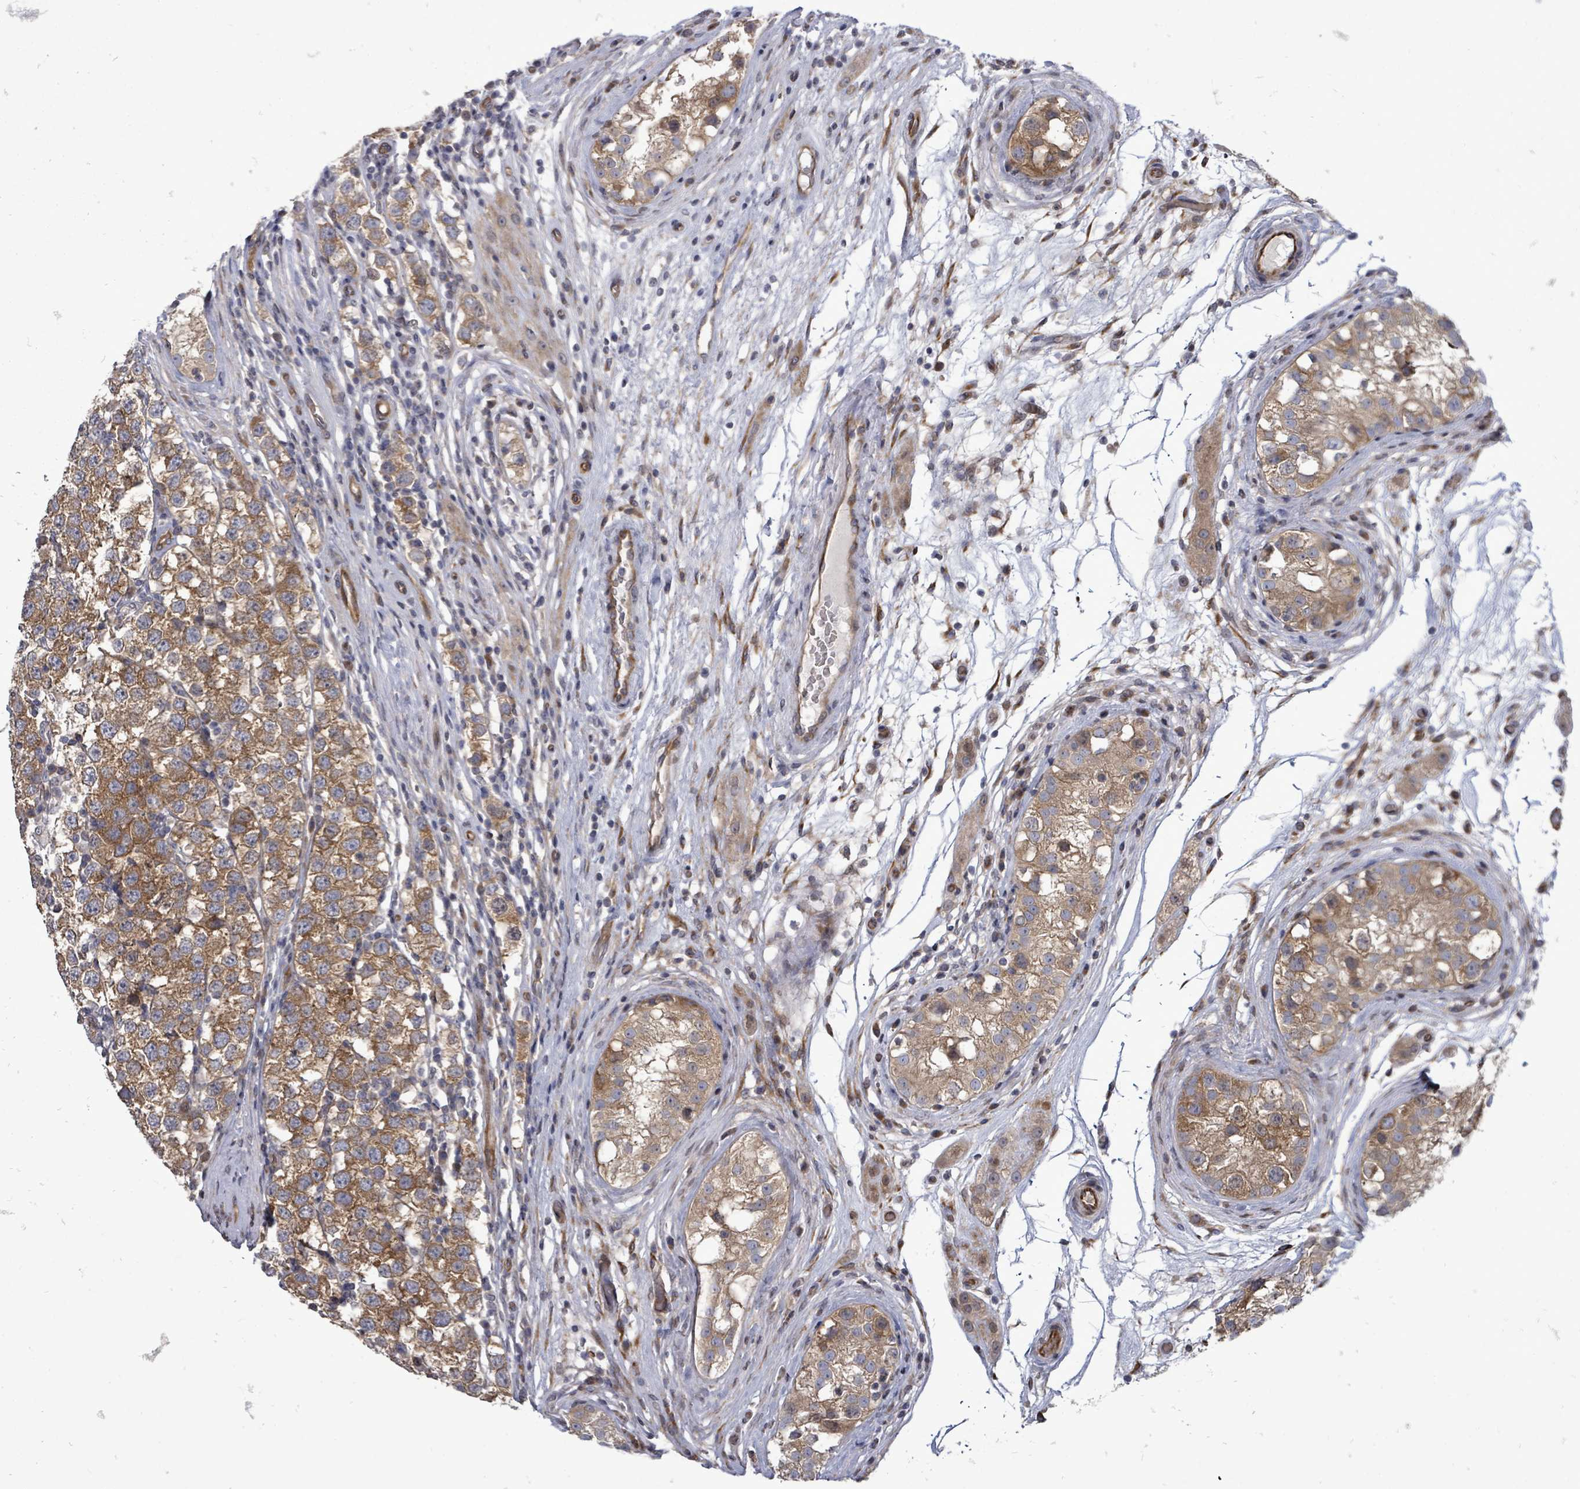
{"staining": {"intensity": "moderate", "quantity": ">75%", "location": "cytoplasmic/membranous"}, "tissue": "testis cancer", "cell_type": "Tumor cells", "image_type": "cancer", "snomed": [{"axis": "morphology", "description": "Seminoma, NOS"}, {"axis": "topography", "description": "Testis"}], "caption": "High-power microscopy captured an immunohistochemistry (IHC) micrograph of testis cancer, revealing moderate cytoplasmic/membranous staining in about >75% of tumor cells. The staining was performed using DAB, with brown indicating positive protein expression. Nuclei are stained blue with hematoxylin.", "gene": "RALGAPB", "patient": {"sex": "male", "age": 34}}